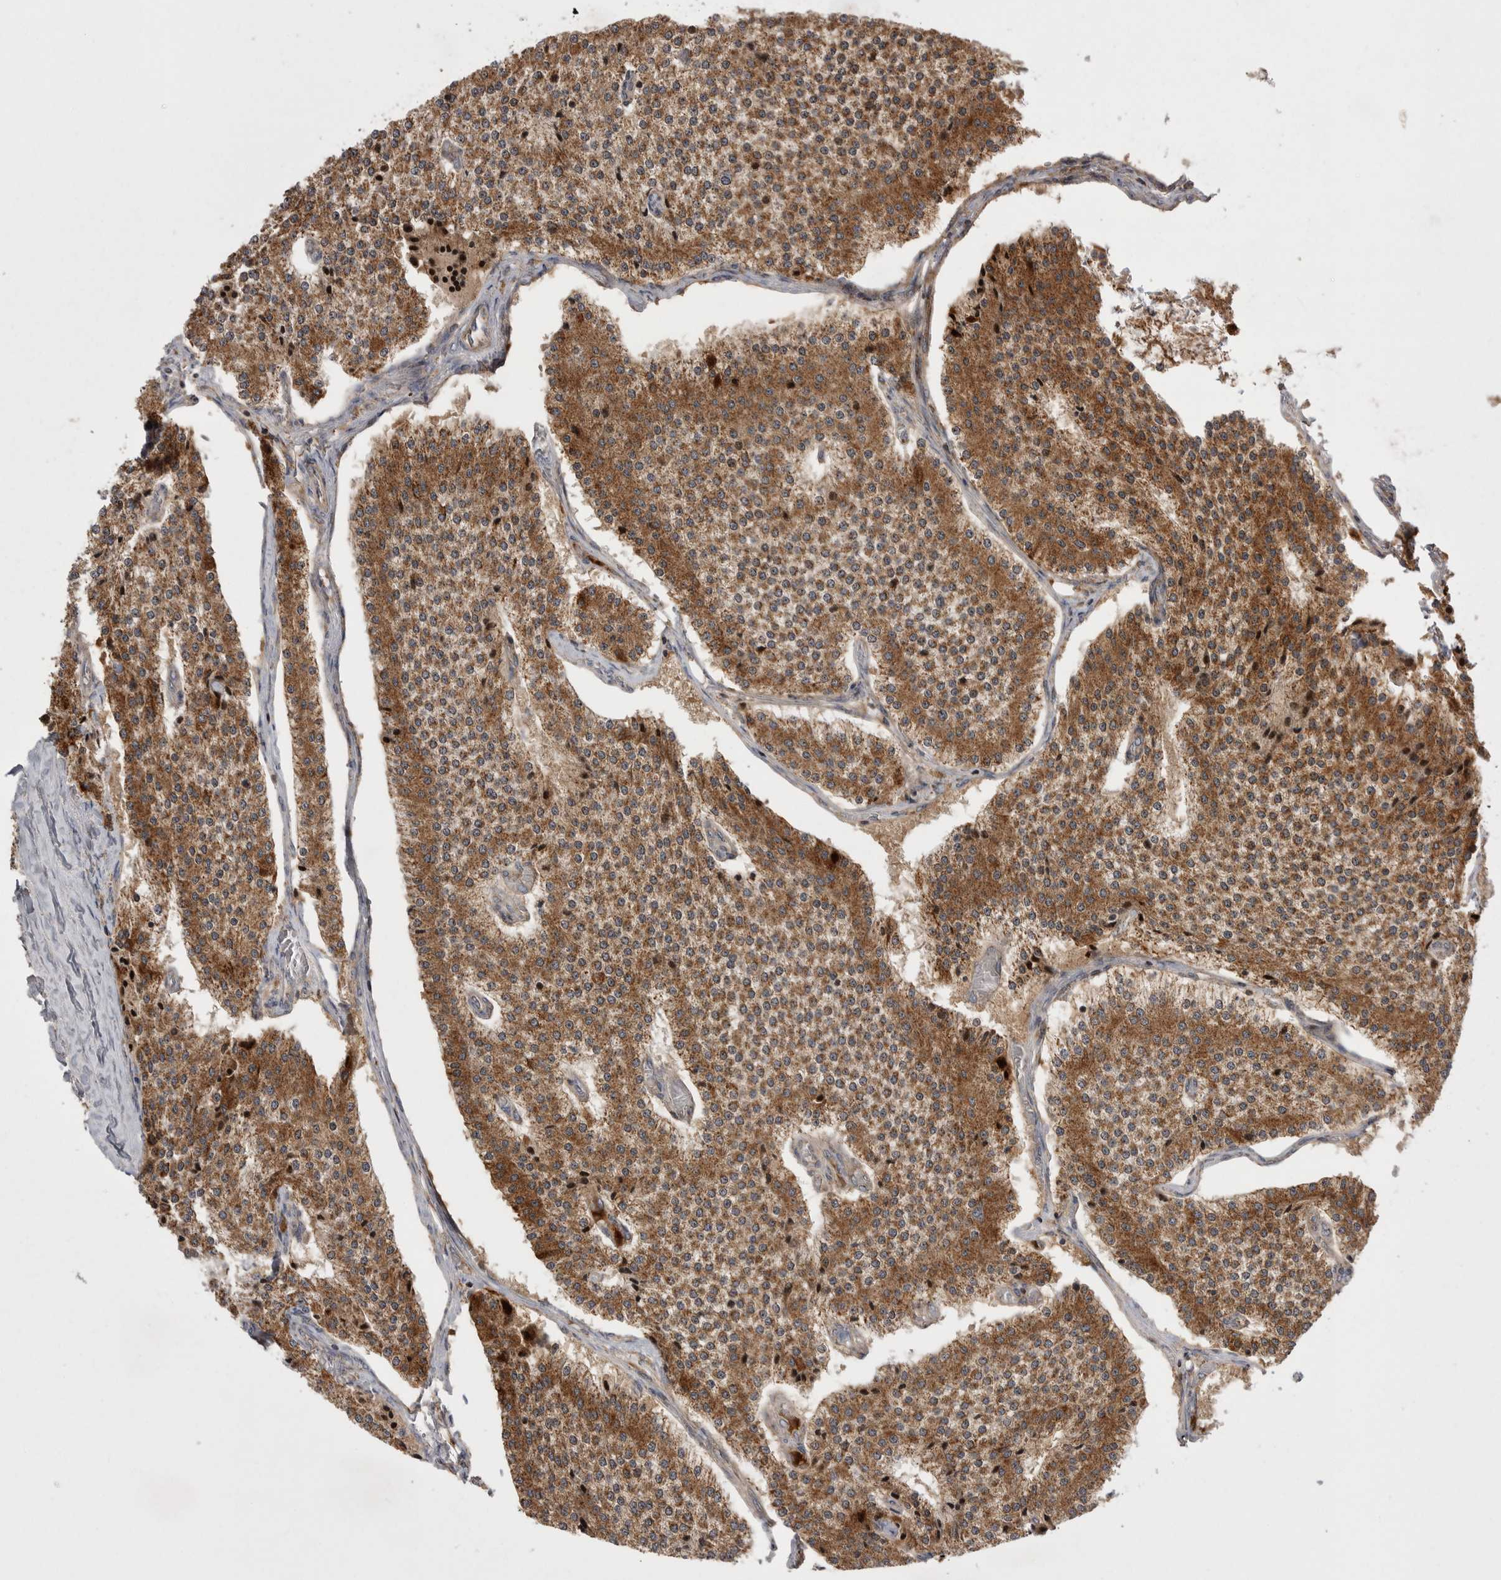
{"staining": {"intensity": "strong", "quantity": ">75%", "location": "cytoplasmic/membranous"}, "tissue": "carcinoid", "cell_type": "Tumor cells", "image_type": "cancer", "snomed": [{"axis": "morphology", "description": "Carcinoid, malignant, NOS"}, {"axis": "topography", "description": "Colon"}], "caption": "Protein staining by IHC shows strong cytoplasmic/membranous positivity in about >75% of tumor cells in carcinoid.", "gene": "KYAT3", "patient": {"sex": "female", "age": 52}}